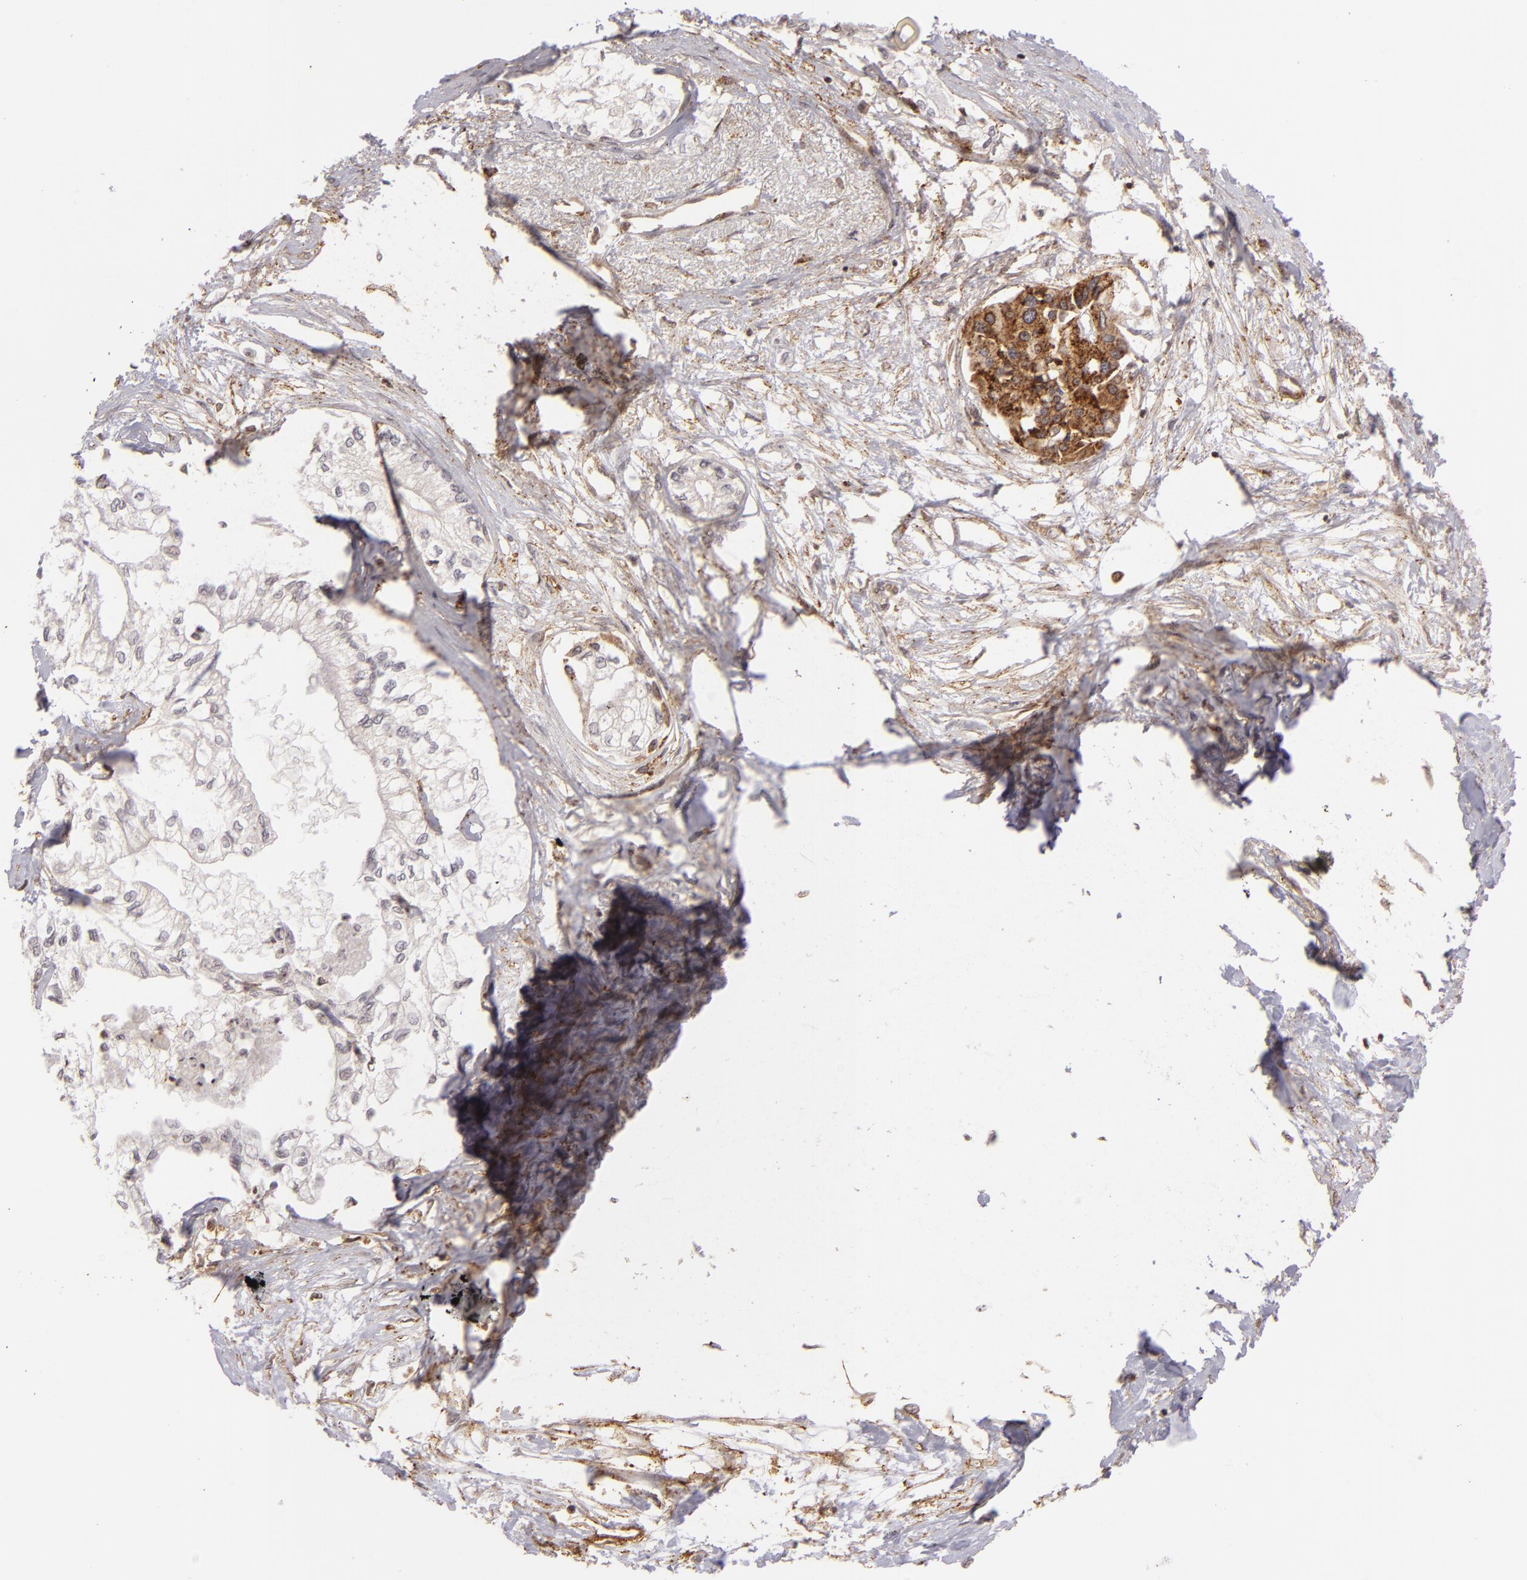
{"staining": {"intensity": "weak", "quantity": "25%-75%", "location": "cytoplasmic/membranous"}, "tissue": "pancreatic cancer", "cell_type": "Tumor cells", "image_type": "cancer", "snomed": [{"axis": "morphology", "description": "Adenocarcinoma, NOS"}, {"axis": "topography", "description": "Pancreas"}], "caption": "This histopathology image displays immunohistochemistry staining of pancreatic cancer (adenocarcinoma), with low weak cytoplasmic/membranous positivity in about 25%-75% of tumor cells.", "gene": "ZBTB33", "patient": {"sex": "male", "age": 79}}